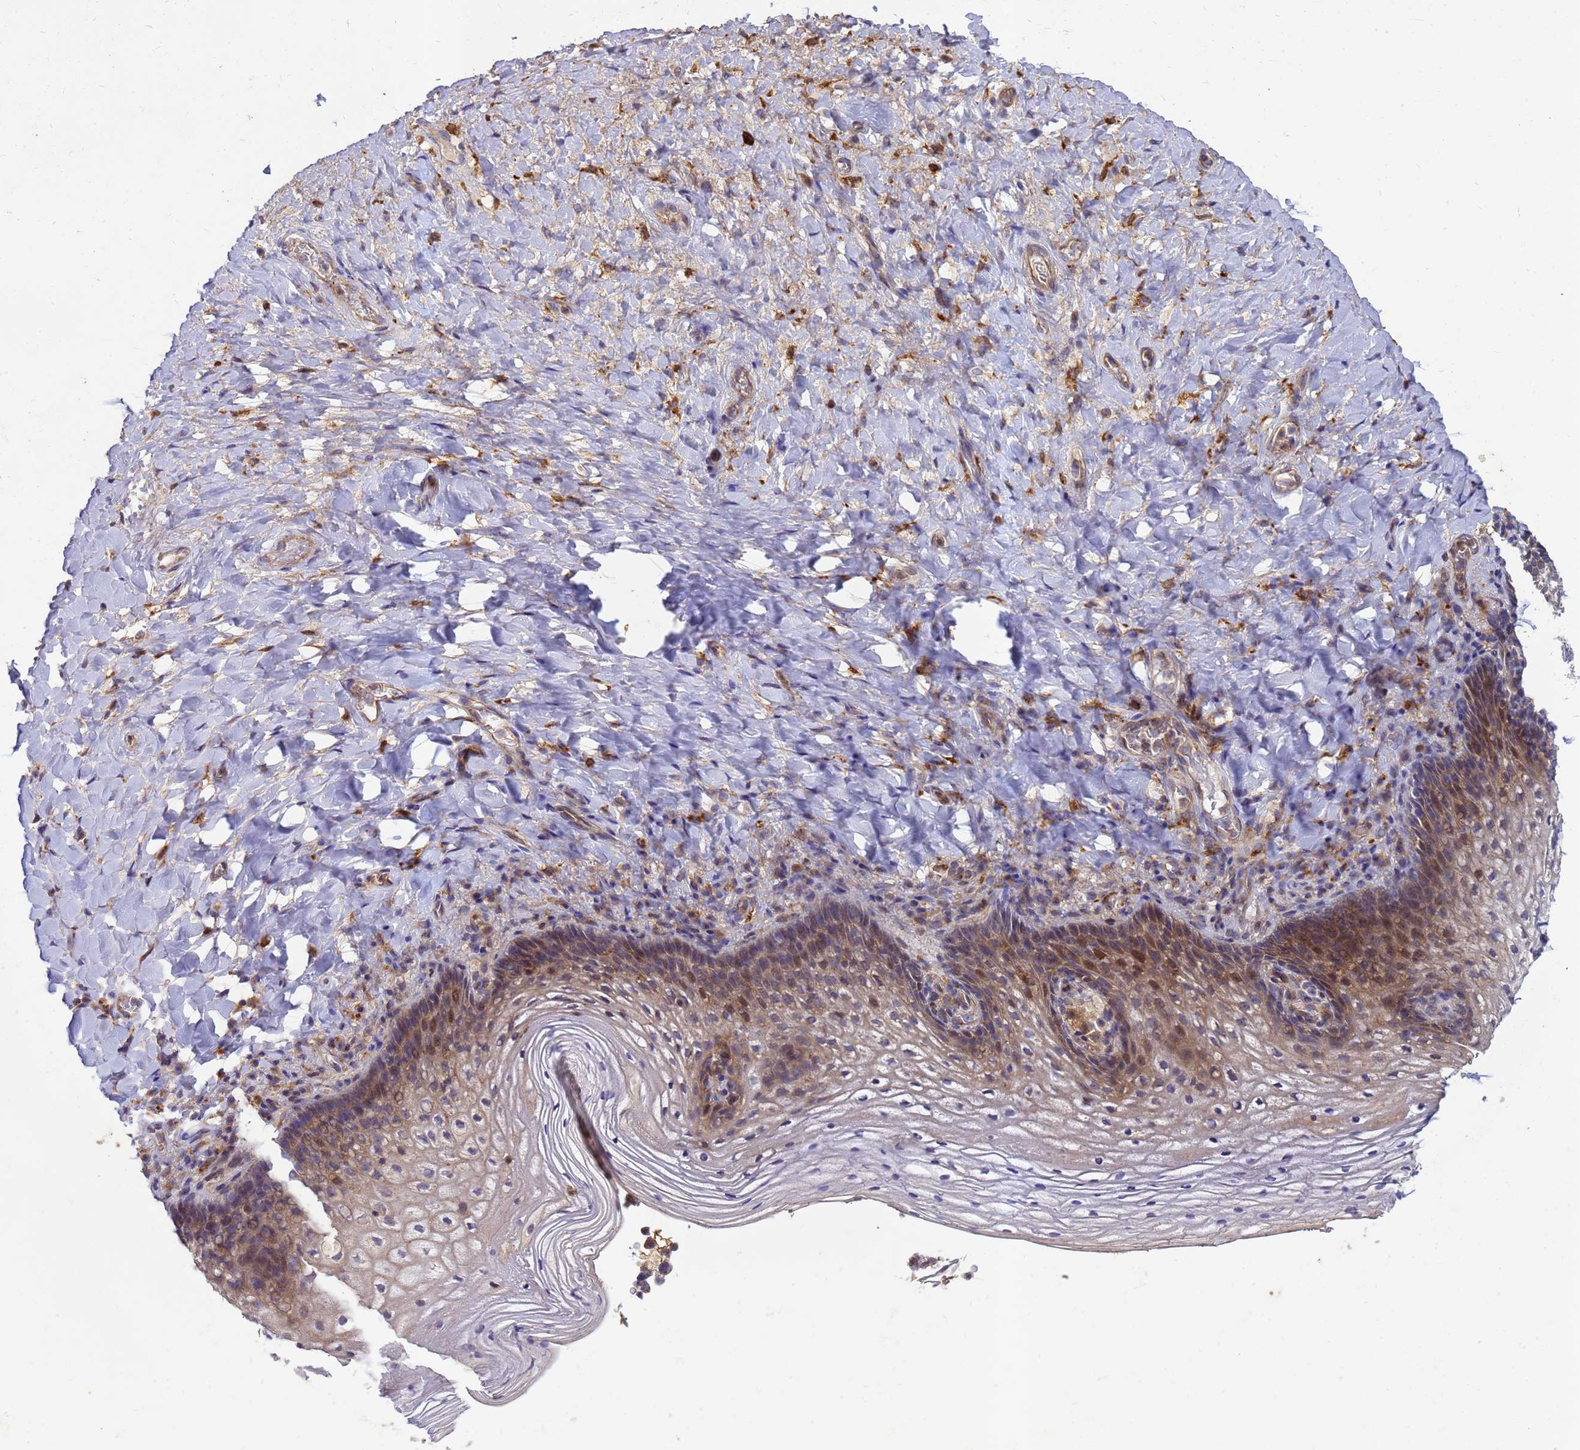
{"staining": {"intensity": "moderate", "quantity": "25%-75%", "location": "cytoplasmic/membranous"}, "tissue": "vagina", "cell_type": "Squamous epithelial cells", "image_type": "normal", "snomed": [{"axis": "morphology", "description": "Normal tissue, NOS"}, {"axis": "topography", "description": "Vagina"}], "caption": "A high-resolution micrograph shows IHC staining of unremarkable vagina, which displays moderate cytoplasmic/membranous expression in approximately 25%-75% of squamous epithelial cells. Nuclei are stained in blue.", "gene": "RNF215", "patient": {"sex": "female", "age": 60}}